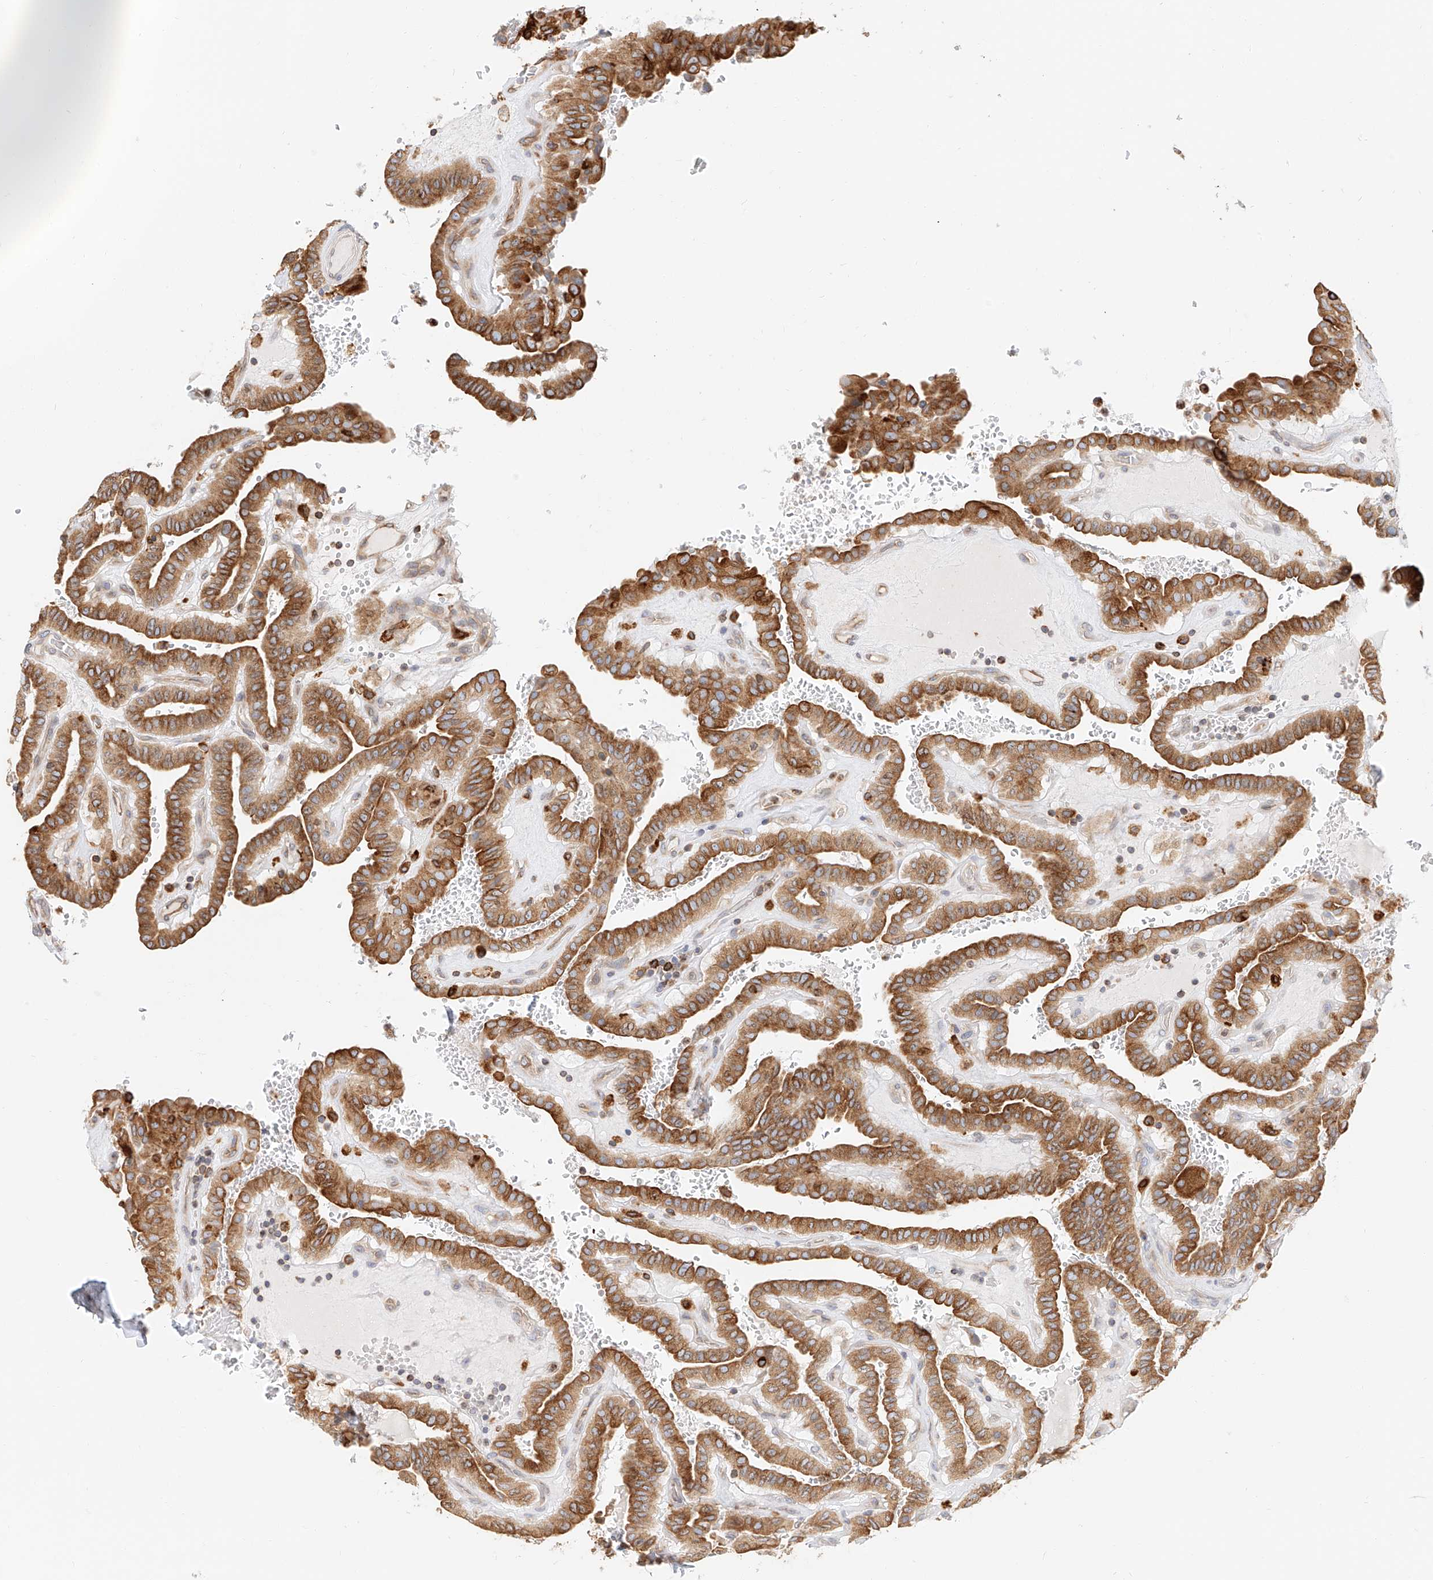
{"staining": {"intensity": "moderate", "quantity": ">75%", "location": "cytoplasmic/membranous"}, "tissue": "thyroid cancer", "cell_type": "Tumor cells", "image_type": "cancer", "snomed": [{"axis": "morphology", "description": "Papillary adenocarcinoma, NOS"}, {"axis": "topography", "description": "Thyroid gland"}], "caption": "Human papillary adenocarcinoma (thyroid) stained for a protein (brown) displays moderate cytoplasmic/membranous positive staining in approximately >75% of tumor cells.", "gene": "DHRS7", "patient": {"sex": "male", "age": 77}}